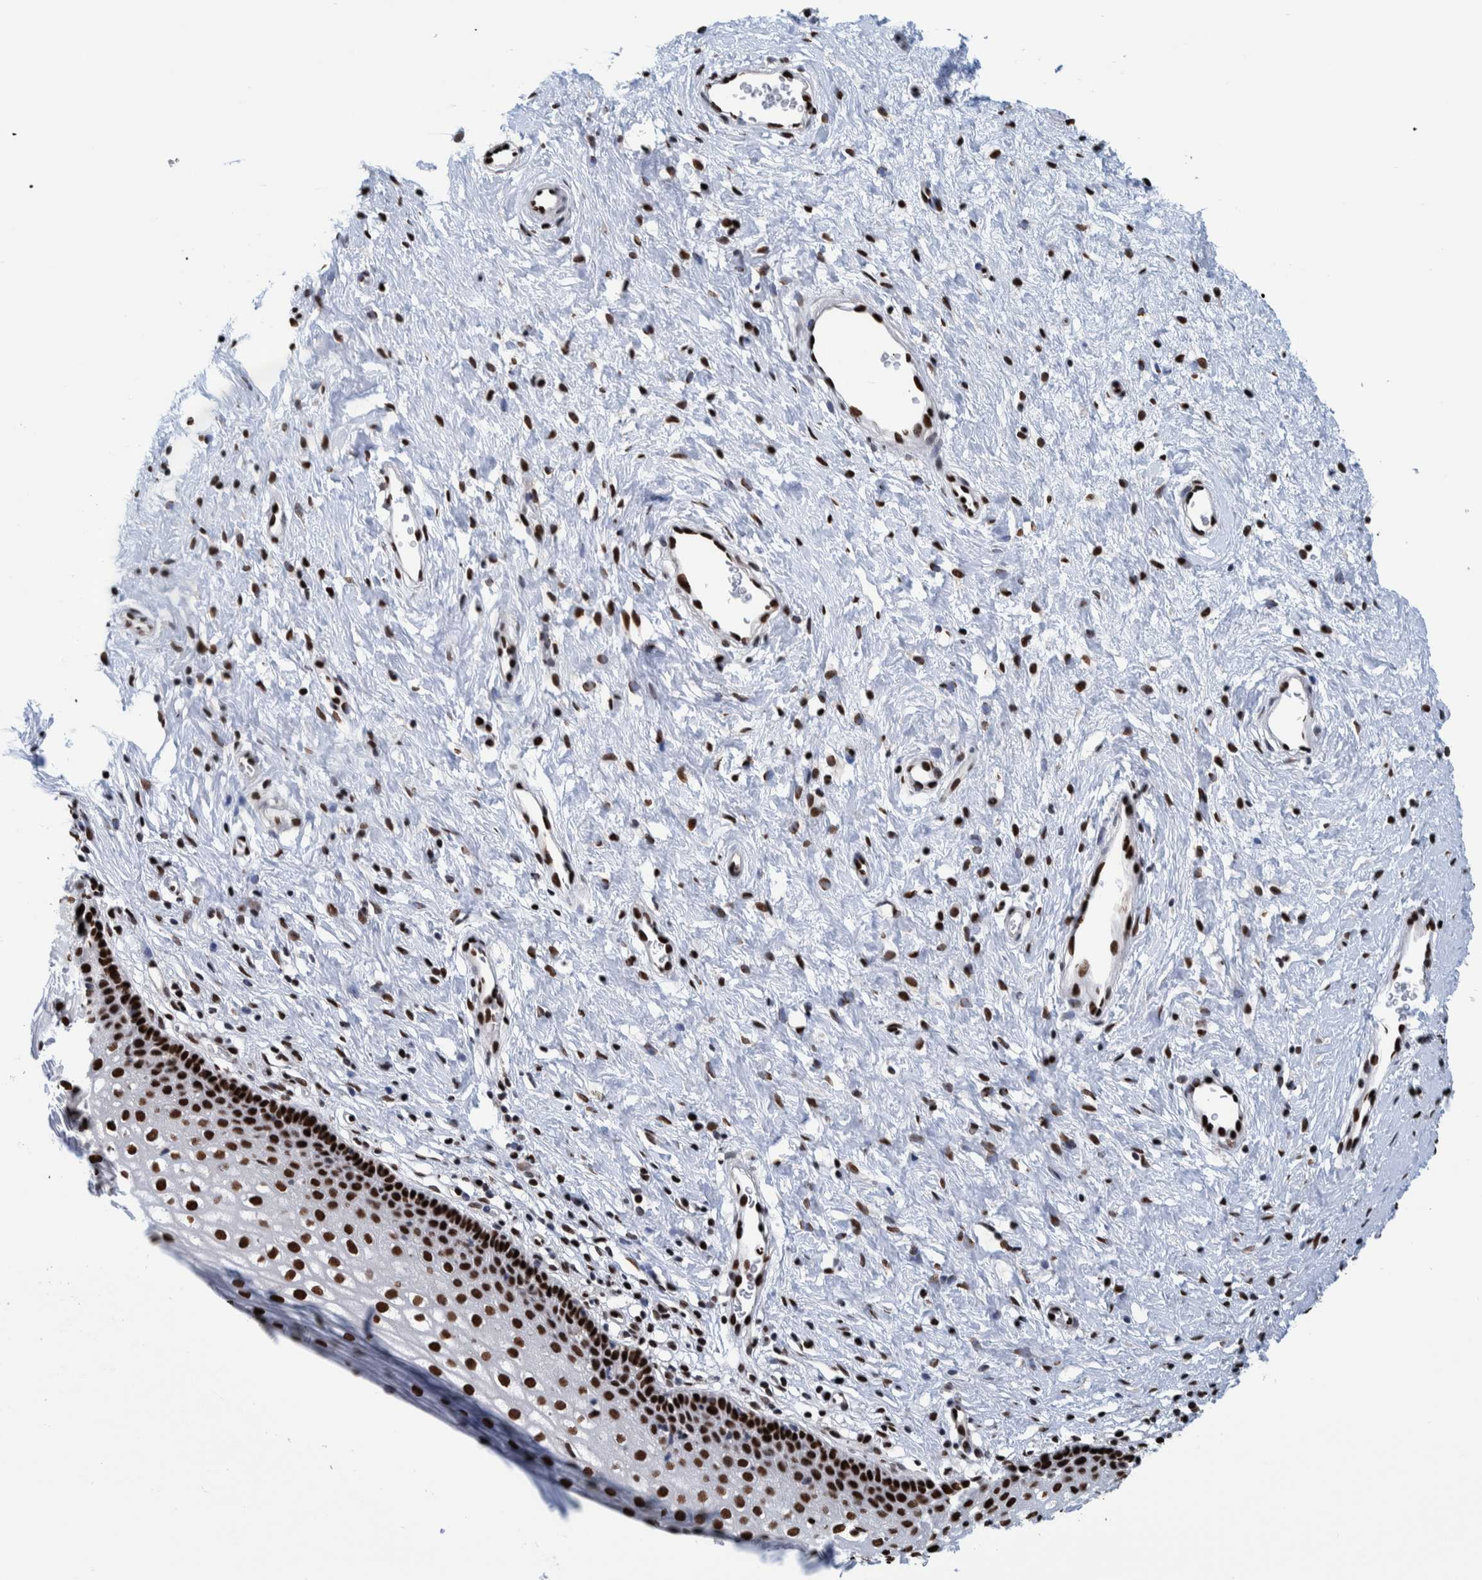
{"staining": {"intensity": "strong", "quantity": ">75%", "location": "nuclear"}, "tissue": "cervix", "cell_type": "Glandular cells", "image_type": "normal", "snomed": [{"axis": "morphology", "description": "Normal tissue, NOS"}, {"axis": "topography", "description": "Cervix"}], "caption": "Immunohistochemical staining of normal human cervix shows >75% levels of strong nuclear protein positivity in approximately >75% of glandular cells.", "gene": "HEATR9", "patient": {"sex": "female", "age": 27}}